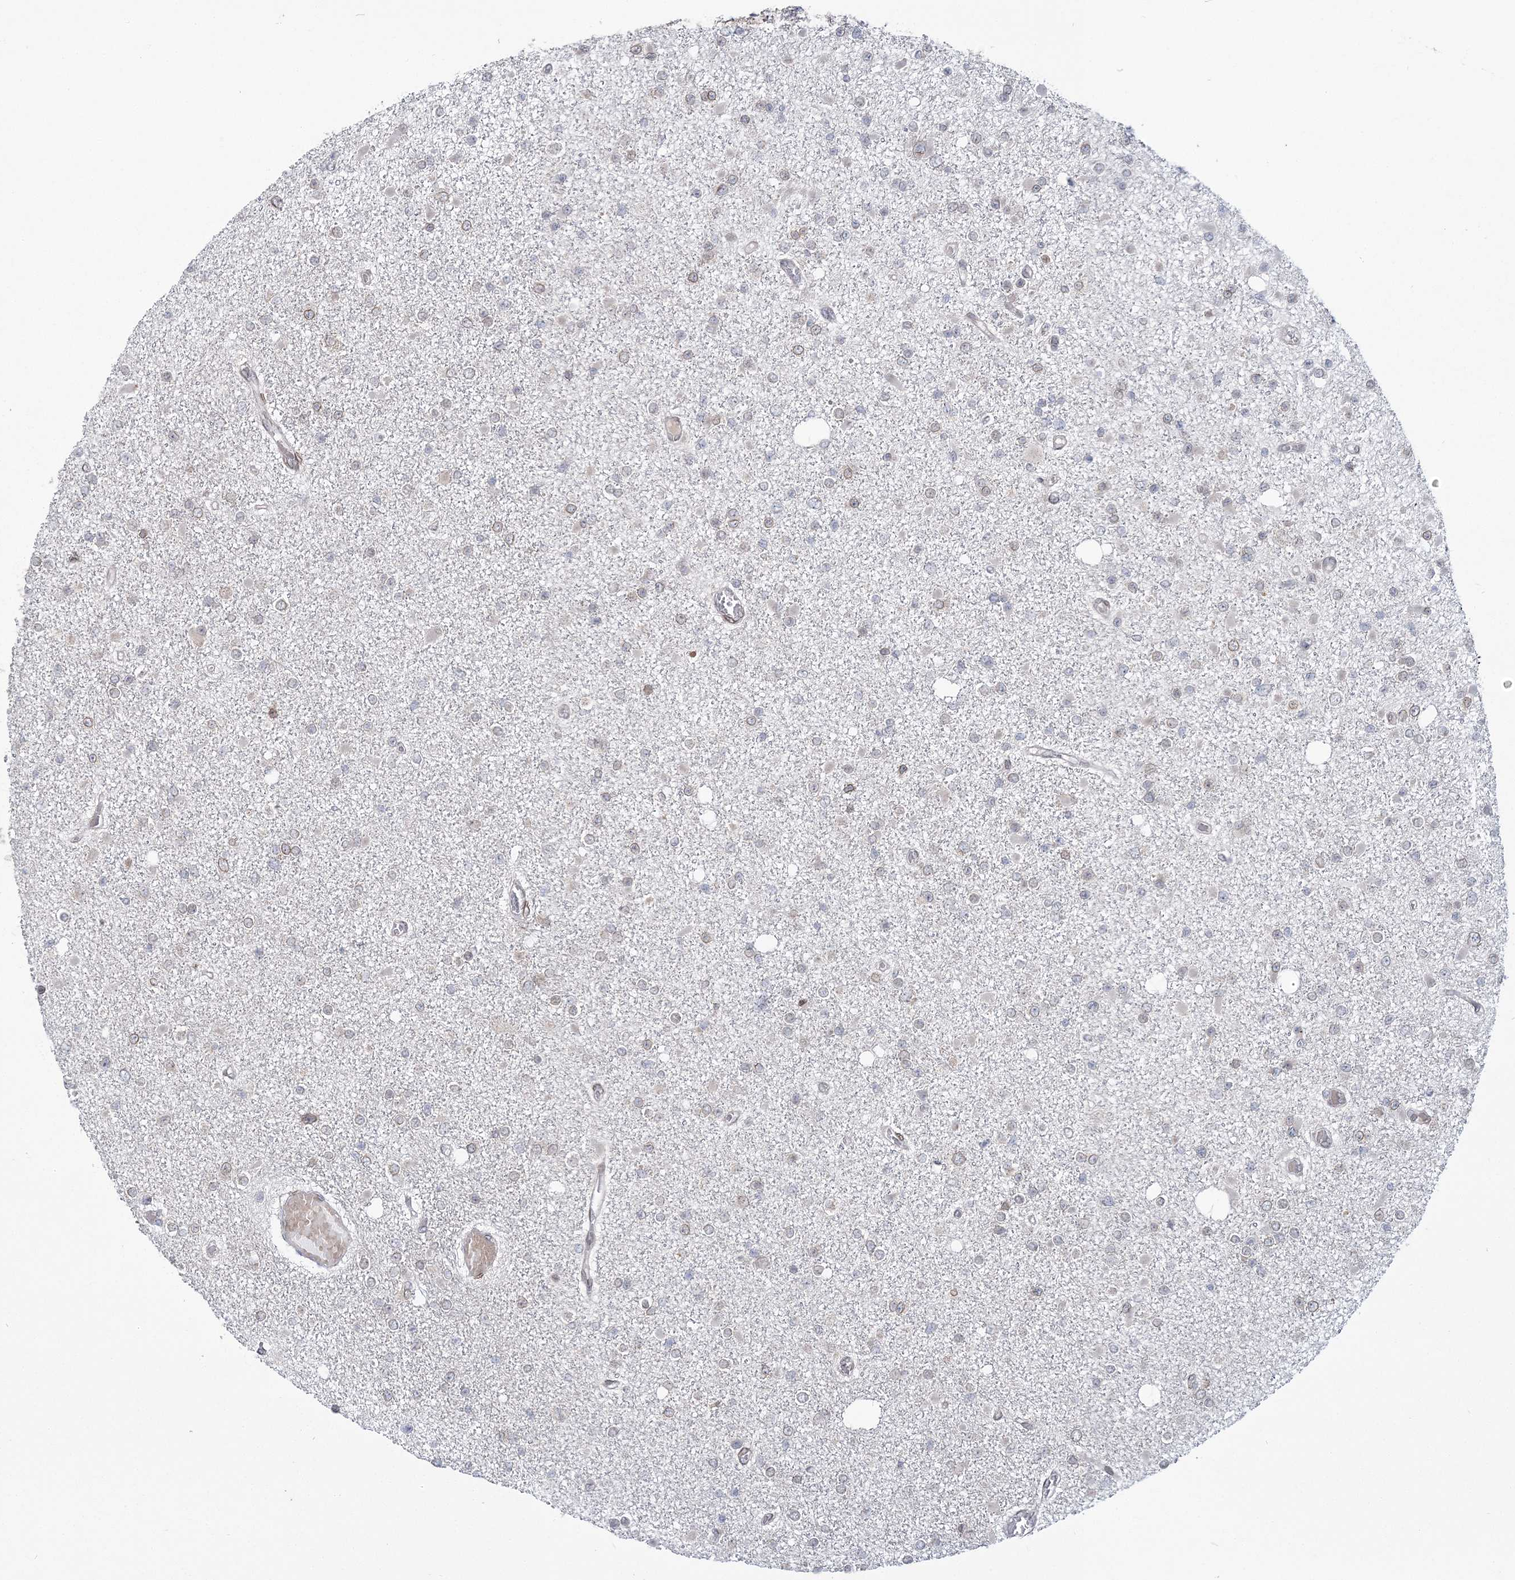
{"staining": {"intensity": "negative", "quantity": "none", "location": "none"}, "tissue": "glioma", "cell_type": "Tumor cells", "image_type": "cancer", "snomed": [{"axis": "morphology", "description": "Glioma, malignant, Low grade"}, {"axis": "topography", "description": "Brain"}], "caption": "Immunohistochemistry histopathology image of human glioma stained for a protein (brown), which shows no staining in tumor cells.", "gene": "DNAJC27", "patient": {"sex": "female", "age": 22}}